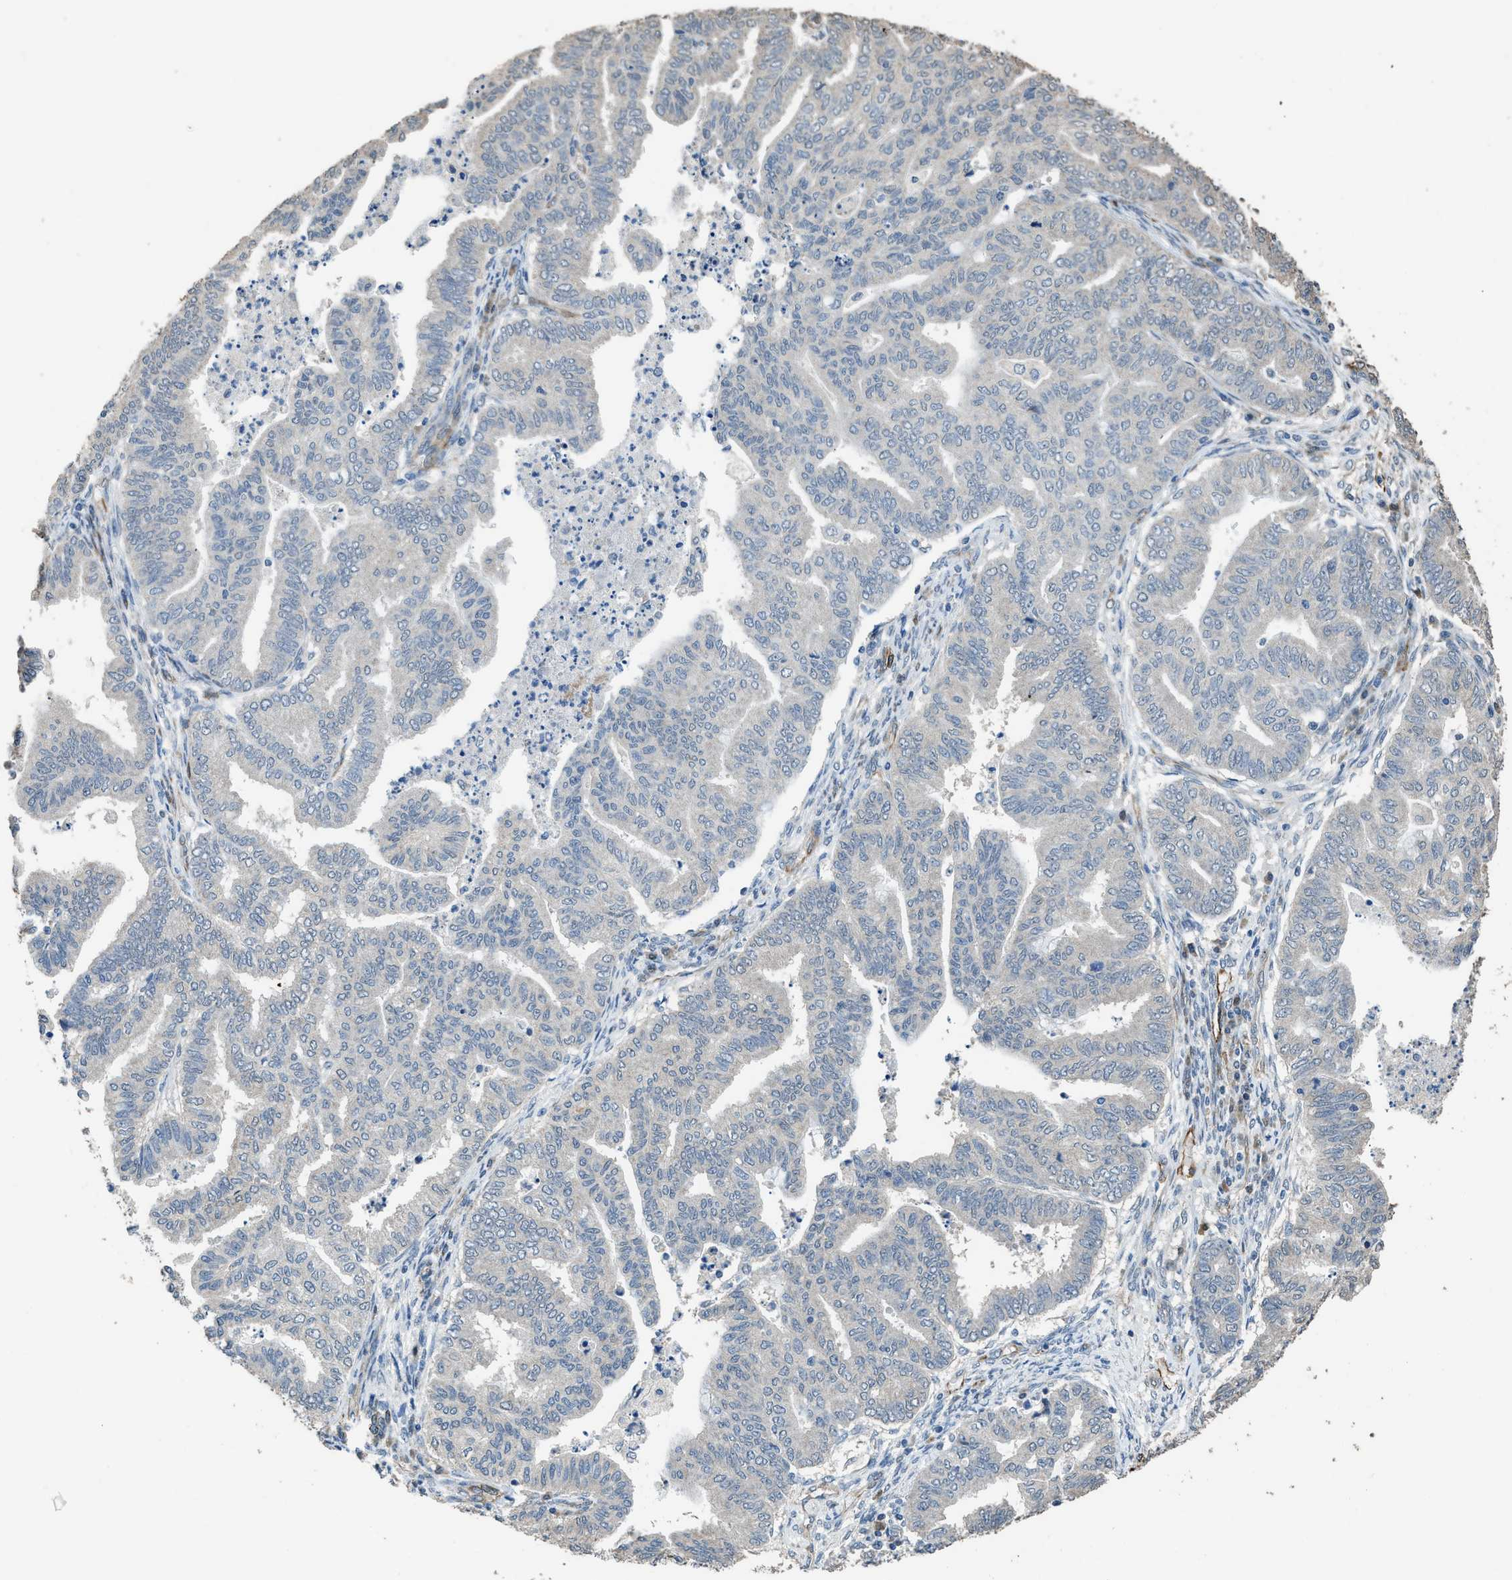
{"staining": {"intensity": "negative", "quantity": "none", "location": "none"}, "tissue": "endometrial cancer", "cell_type": "Tumor cells", "image_type": "cancer", "snomed": [{"axis": "morphology", "description": "Adenocarcinoma, NOS"}, {"axis": "topography", "description": "Endometrium"}], "caption": "Endometrial cancer (adenocarcinoma) was stained to show a protein in brown. There is no significant positivity in tumor cells. The staining was performed using DAB (3,3'-diaminobenzidine) to visualize the protein expression in brown, while the nuclei were stained in blue with hematoxylin (Magnification: 20x).", "gene": "SYNM", "patient": {"sex": "female", "age": 79}}